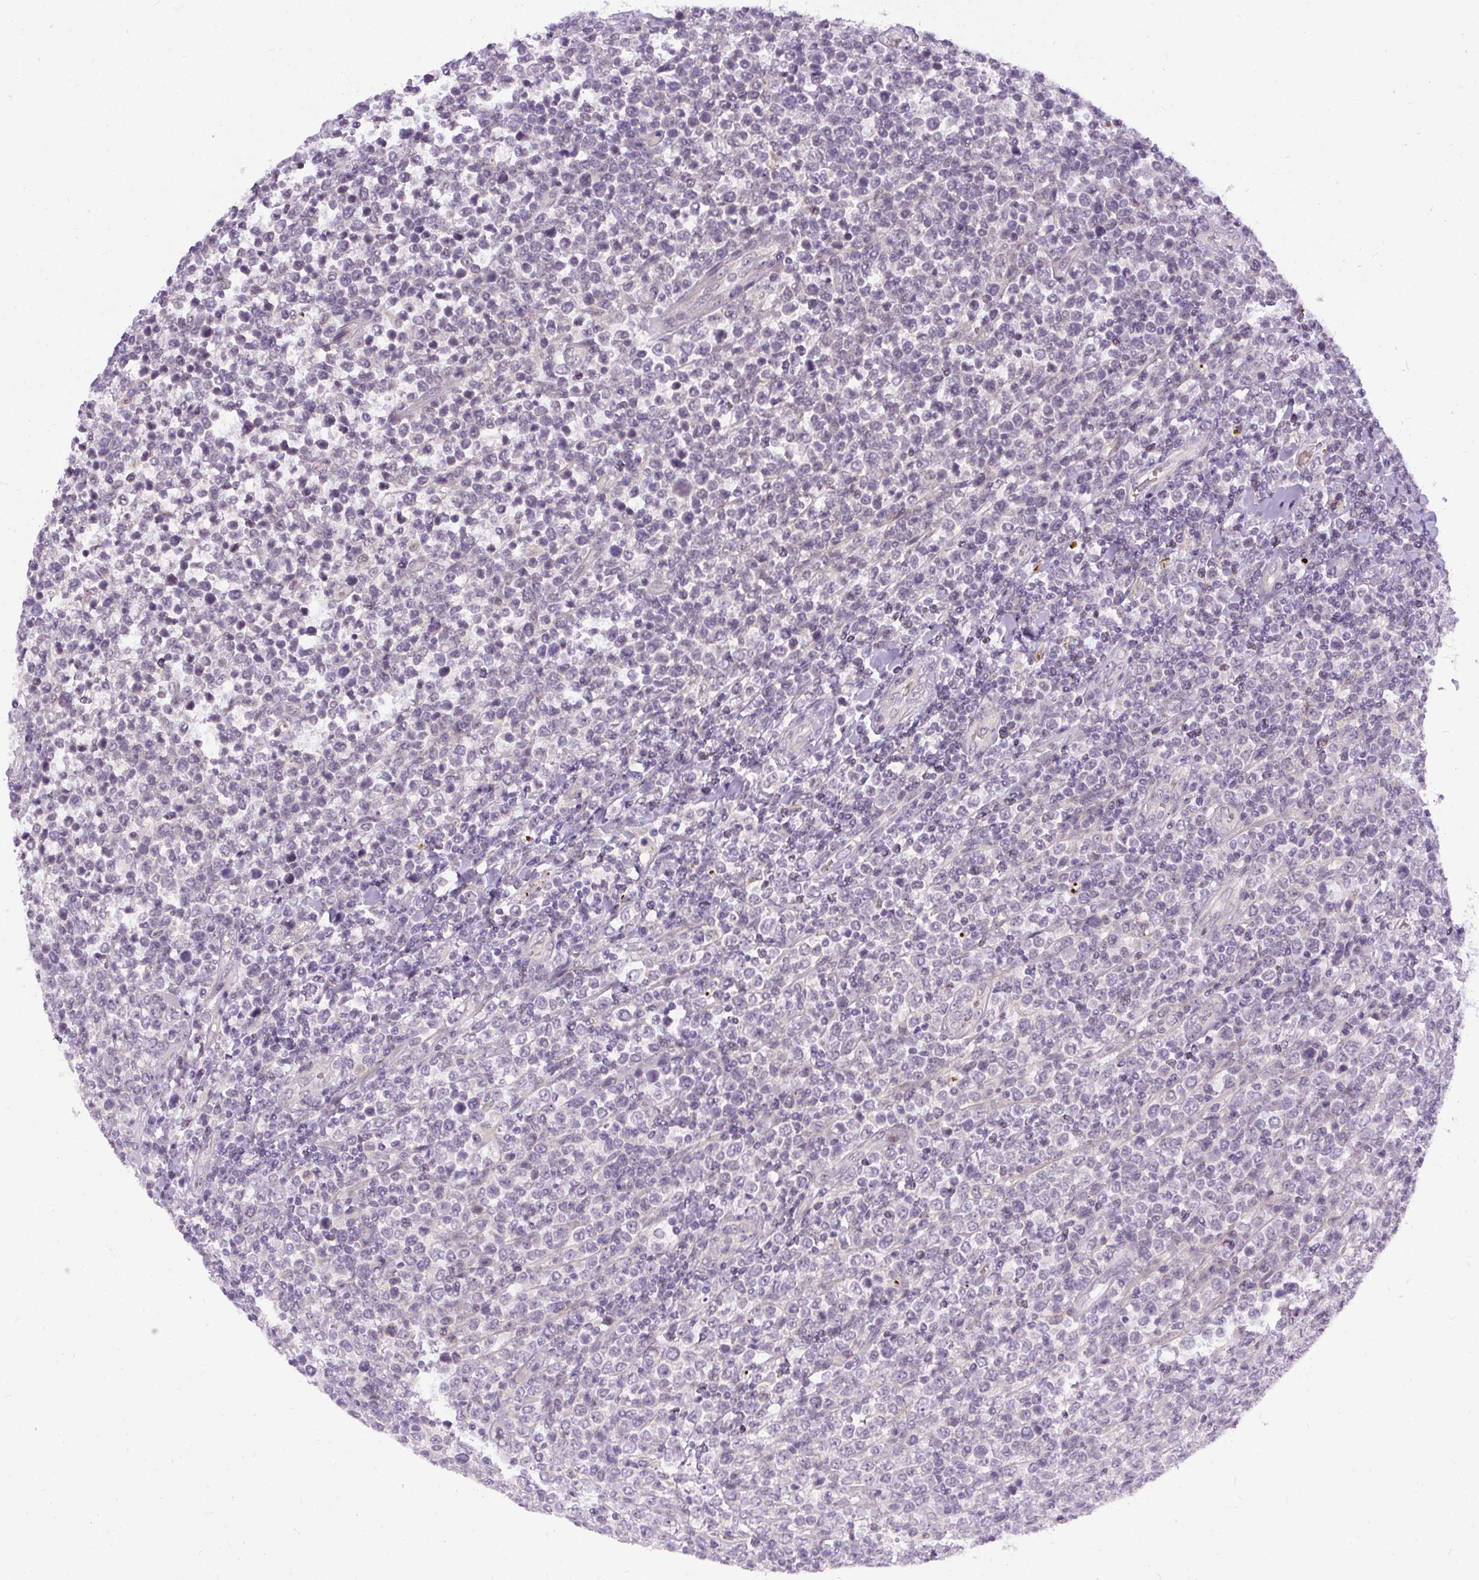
{"staining": {"intensity": "negative", "quantity": "none", "location": "none"}, "tissue": "lymphoma", "cell_type": "Tumor cells", "image_type": "cancer", "snomed": [{"axis": "morphology", "description": "Malignant lymphoma, non-Hodgkin's type, High grade"}, {"axis": "topography", "description": "Soft tissue"}], "caption": "Tumor cells are negative for protein expression in human lymphoma. (DAB (3,3'-diaminobenzidine) immunohistochemistry (IHC), high magnification).", "gene": "FAM117B", "patient": {"sex": "female", "age": 56}}